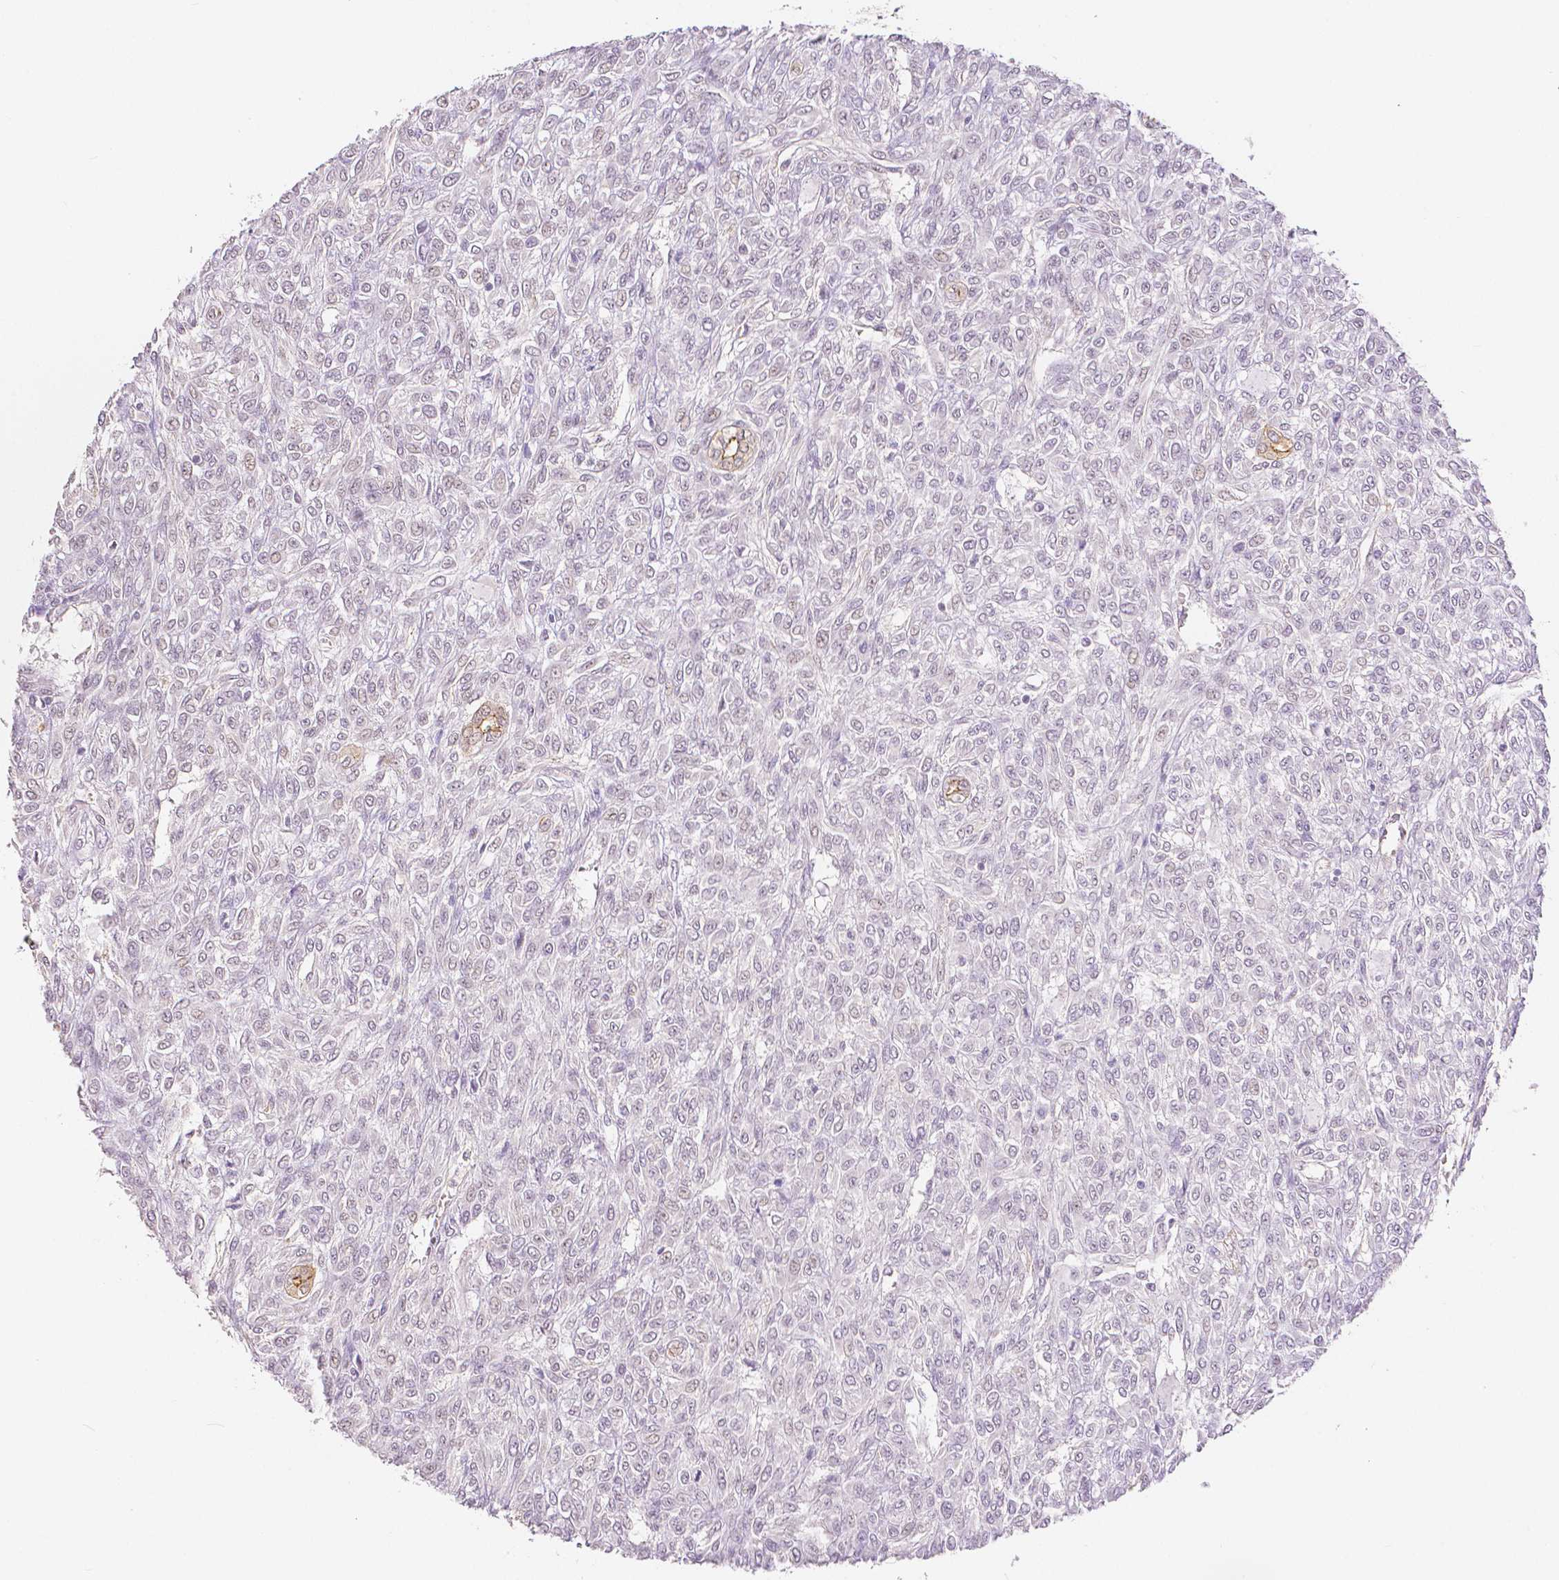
{"staining": {"intensity": "negative", "quantity": "none", "location": "none"}, "tissue": "renal cancer", "cell_type": "Tumor cells", "image_type": "cancer", "snomed": [{"axis": "morphology", "description": "Adenocarcinoma, NOS"}, {"axis": "topography", "description": "Kidney"}], "caption": "Immunohistochemistry photomicrograph of neoplastic tissue: renal adenocarcinoma stained with DAB (3,3'-diaminobenzidine) reveals no significant protein positivity in tumor cells.", "gene": "OCLN", "patient": {"sex": "male", "age": 58}}